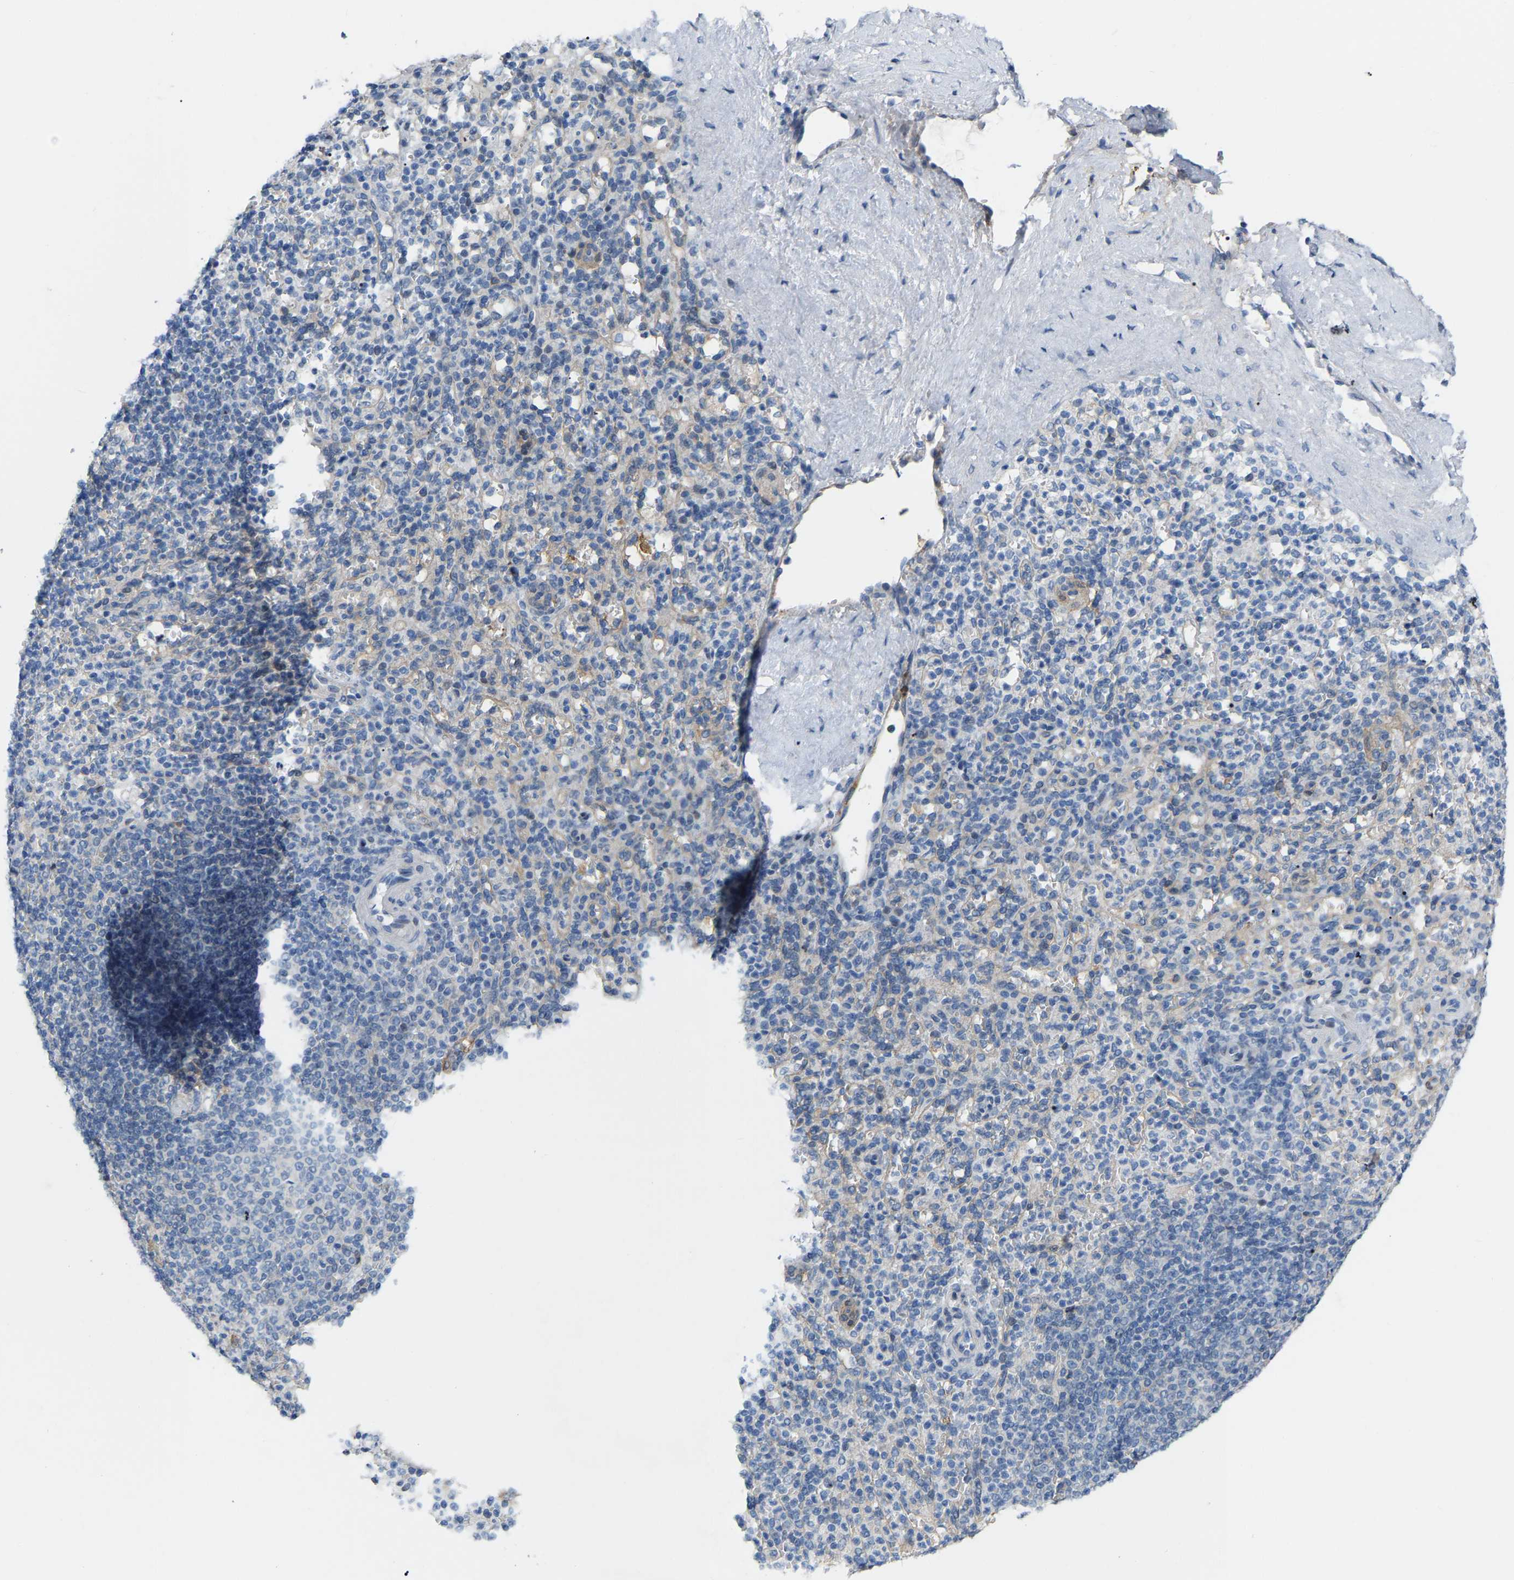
{"staining": {"intensity": "weak", "quantity": "25%-75%", "location": "cytoplasmic/membranous"}, "tissue": "spleen", "cell_type": "Cells in red pulp", "image_type": "normal", "snomed": [{"axis": "morphology", "description": "Normal tissue, NOS"}, {"axis": "topography", "description": "Spleen"}], "caption": "IHC of unremarkable human spleen shows low levels of weak cytoplasmic/membranous staining in approximately 25%-75% of cells in red pulp. Using DAB (3,3'-diaminobenzidine) (brown) and hematoxylin (blue) stains, captured at high magnification using brightfield microscopy.", "gene": "ABTB2", "patient": {"sex": "male", "age": 36}}